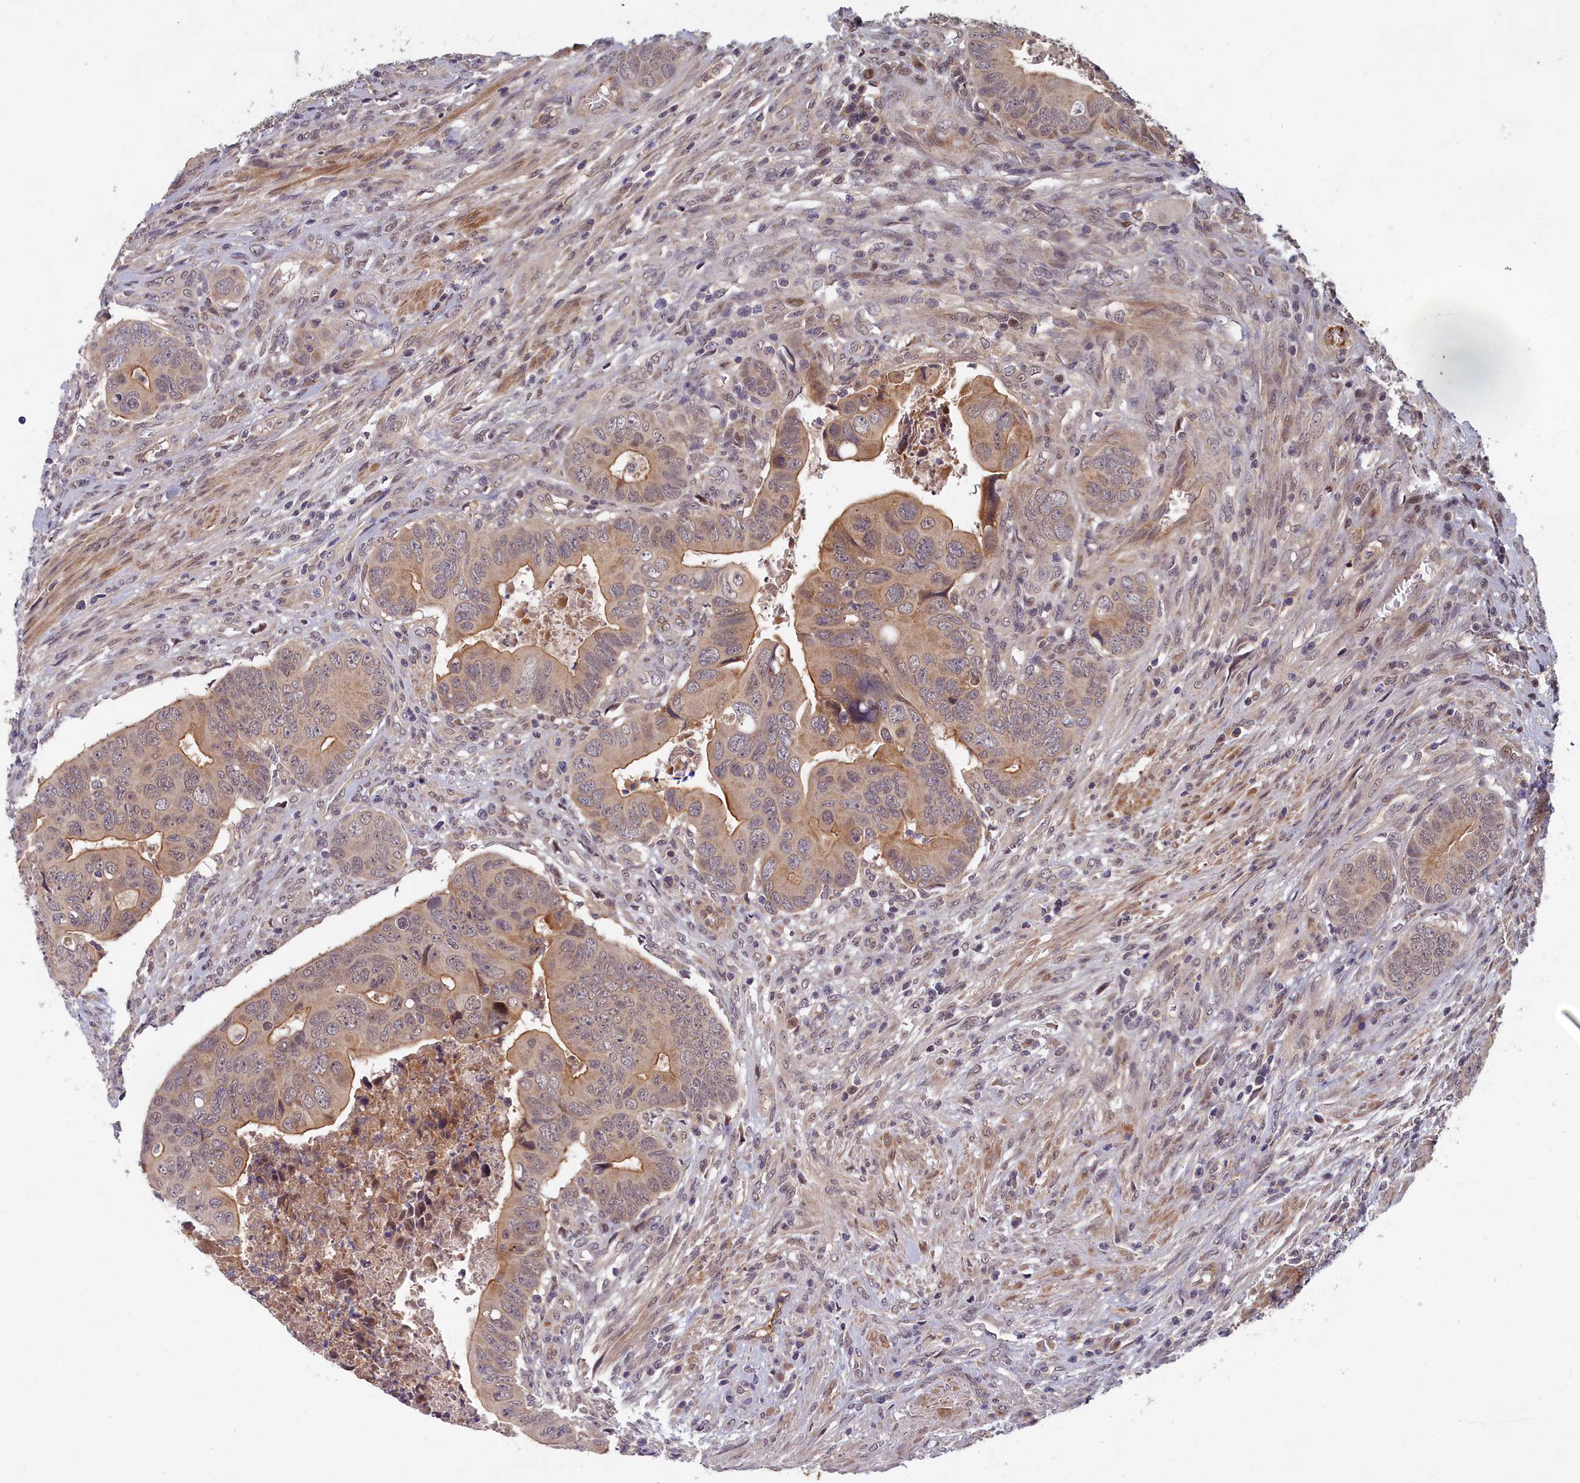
{"staining": {"intensity": "weak", "quantity": "25%-75%", "location": "cytoplasmic/membranous"}, "tissue": "colorectal cancer", "cell_type": "Tumor cells", "image_type": "cancer", "snomed": [{"axis": "morphology", "description": "Adenocarcinoma, NOS"}, {"axis": "topography", "description": "Rectum"}], "caption": "DAB (3,3'-diaminobenzidine) immunohistochemical staining of human adenocarcinoma (colorectal) exhibits weak cytoplasmic/membranous protein expression in about 25%-75% of tumor cells.", "gene": "EARS2", "patient": {"sex": "female", "age": 78}}